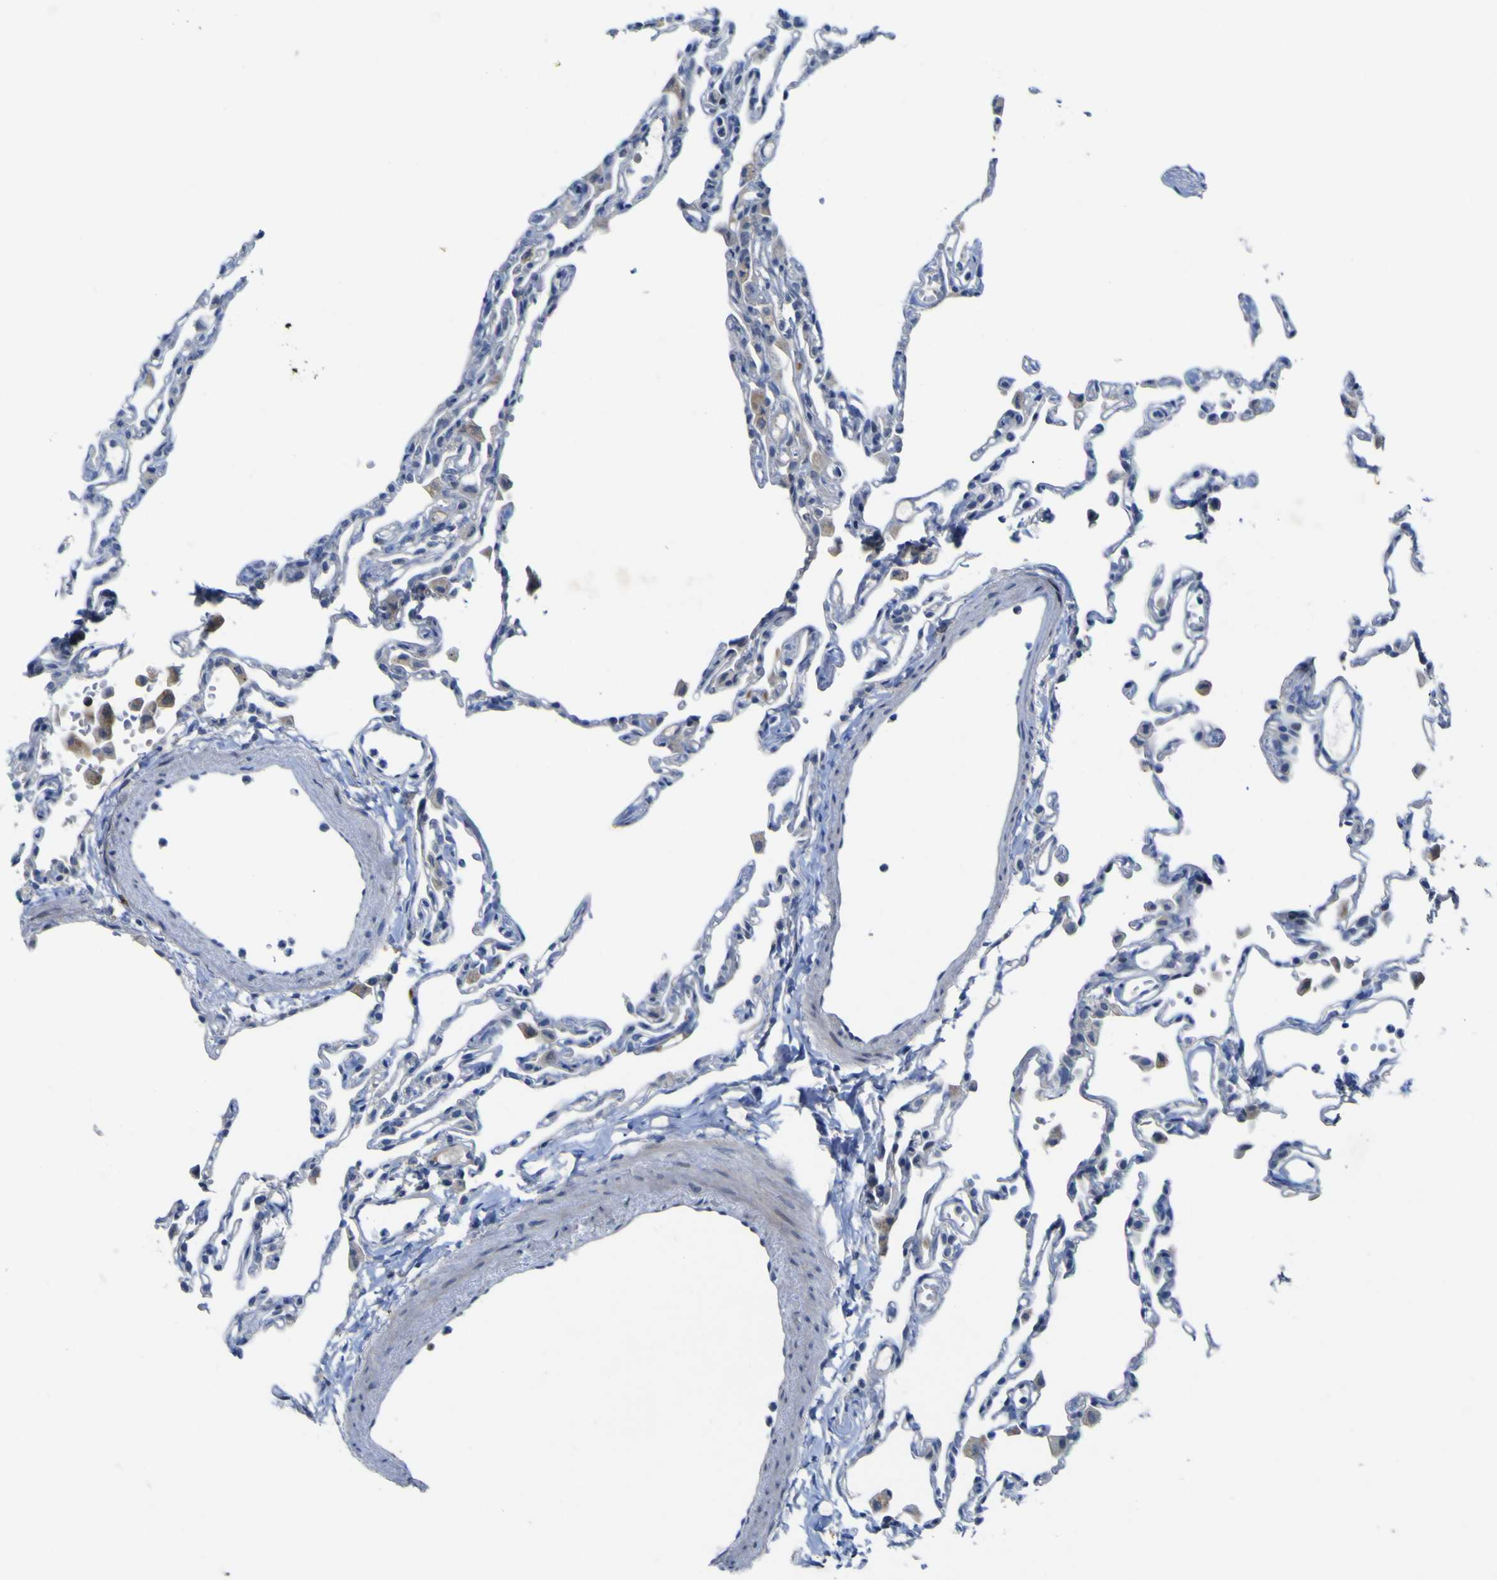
{"staining": {"intensity": "negative", "quantity": "none", "location": "none"}, "tissue": "lung", "cell_type": "Alveolar cells", "image_type": "normal", "snomed": [{"axis": "morphology", "description": "Normal tissue, NOS"}, {"axis": "topography", "description": "Lung"}], "caption": "High power microscopy histopathology image of an immunohistochemistry photomicrograph of unremarkable lung, revealing no significant expression in alveolar cells.", "gene": "NAV1", "patient": {"sex": "female", "age": 49}}